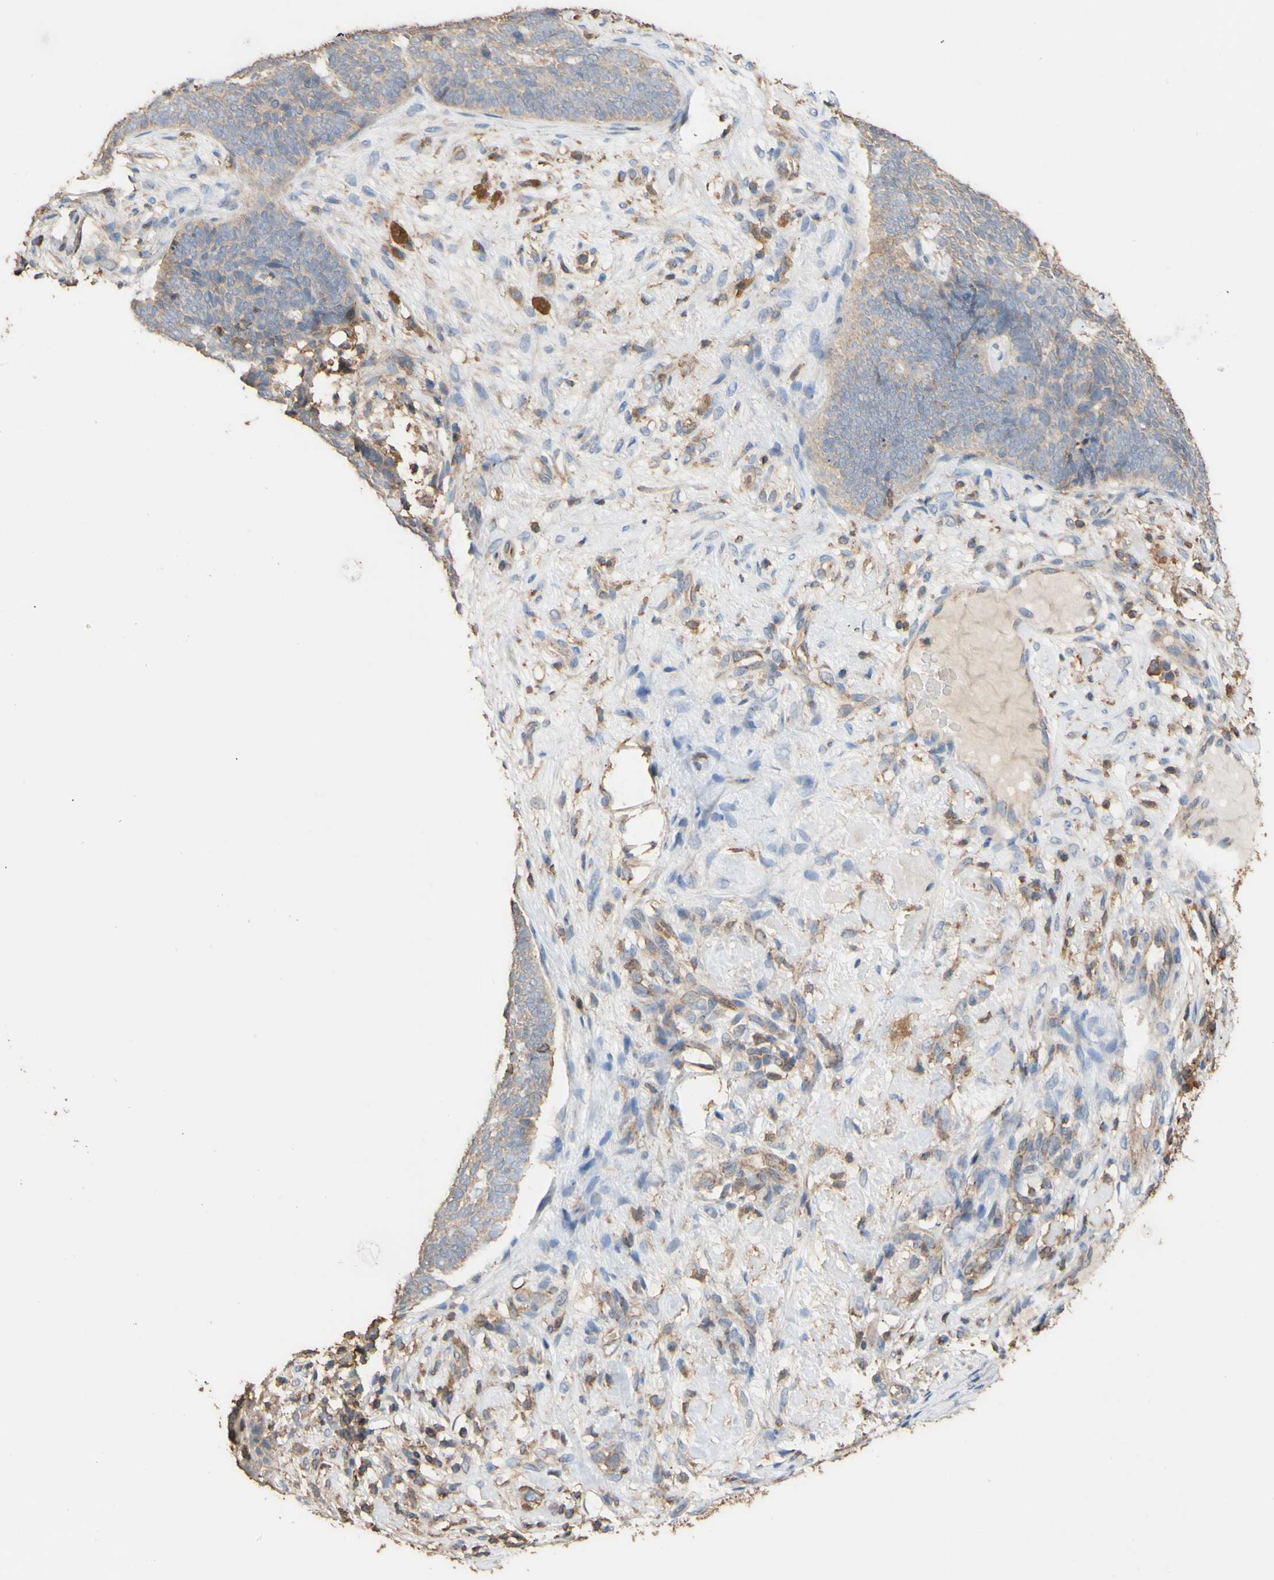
{"staining": {"intensity": "weak", "quantity": ">75%", "location": "cytoplasmic/membranous"}, "tissue": "skin cancer", "cell_type": "Tumor cells", "image_type": "cancer", "snomed": [{"axis": "morphology", "description": "Basal cell carcinoma"}, {"axis": "topography", "description": "Skin"}], "caption": "Basal cell carcinoma (skin) tissue shows weak cytoplasmic/membranous expression in approximately >75% of tumor cells, visualized by immunohistochemistry.", "gene": "ALDH9A1", "patient": {"sex": "female", "age": 84}}